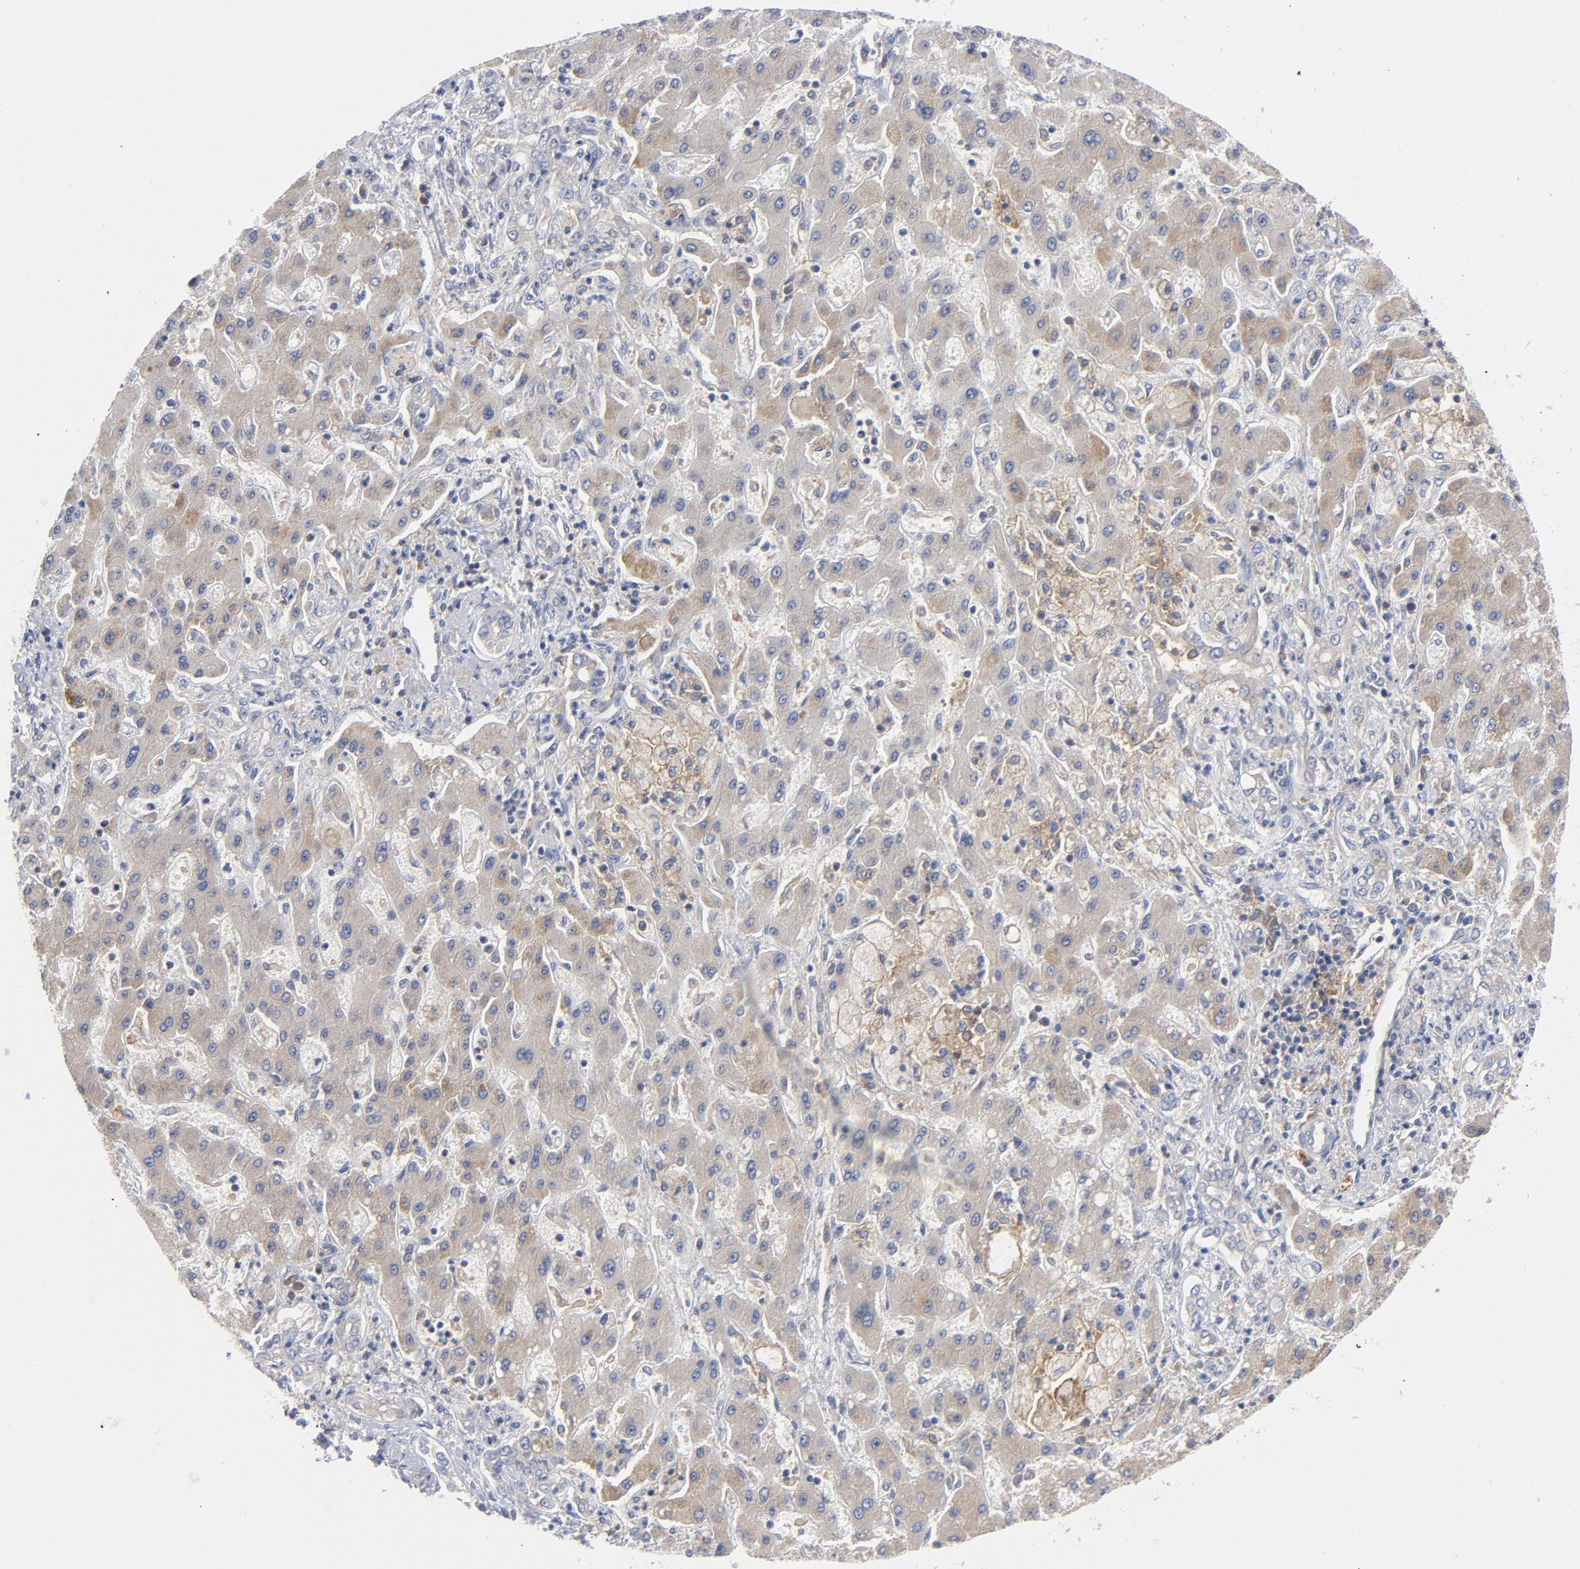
{"staining": {"intensity": "weak", "quantity": ">75%", "location": "cytoplasmic/membranous"}, "tissue": "liver cancer", "cell_type": "Tumor cells", "image_type": "cancer", "snomed": [{"axis": "morphology", "description": "Cholangiocarcinoma"}, {"axis": "topography", "description": "Liver"}], "caption": "A micrograph of liver cancer (cholangiocarcinoma) stained for a protein demonstrates weak cytoplasmic/membranous brown staining in tumor cells. (Stains: DAB in brown, nuclei in blue, Microscopy: brightfield microscopy at high magnification).", "gene": "CD86", "patient": {"sex": "male", "age": 50}}